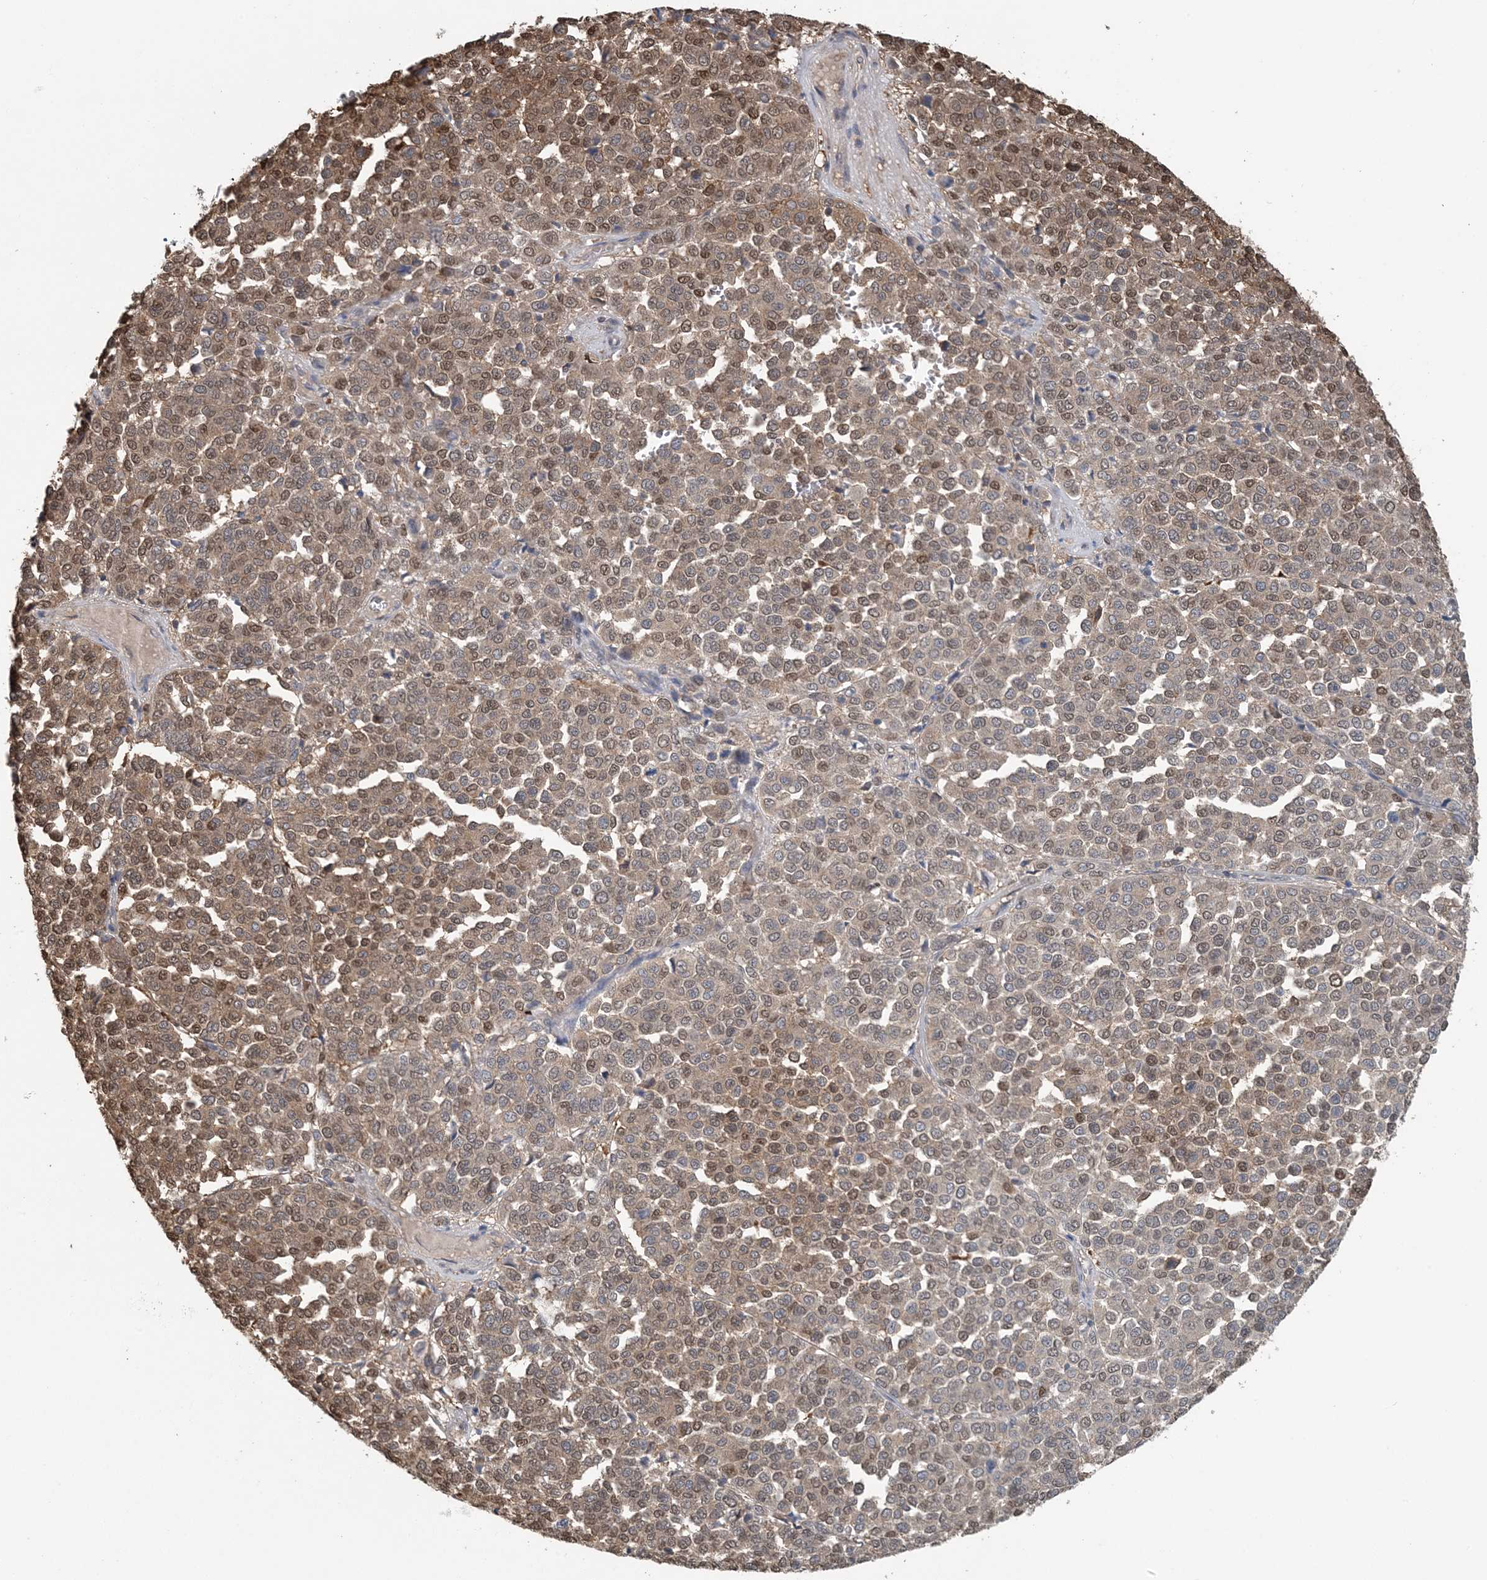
{"staining": {"intensity": "moderate", "quantity": ">75%", "location": "cytoplasmic/membranous,nuclear"}, "tissue": "melanoma", "cell_type": "Tumor cells", "image_type": "cancer", "snomed": [{"axis": "morphology", "description": "Malignant melanoma, Metastatic site"}, {"axis": "topography", "description": "Pancreas"}], "caption": "Melanoma was stained to show a protein in brown. There is medium levels of moderate cytoplasmic/membranous and nuclear staining in approximately >75% of tumor cells. (Stains: DAB (3,3'-diaminobenzidine) in brown, nuclei in blue, Microscopy: brightfield microscopy at high magnification).", "gene": "HIKESHI", "patient": {"sex": "female", "age": 30}}